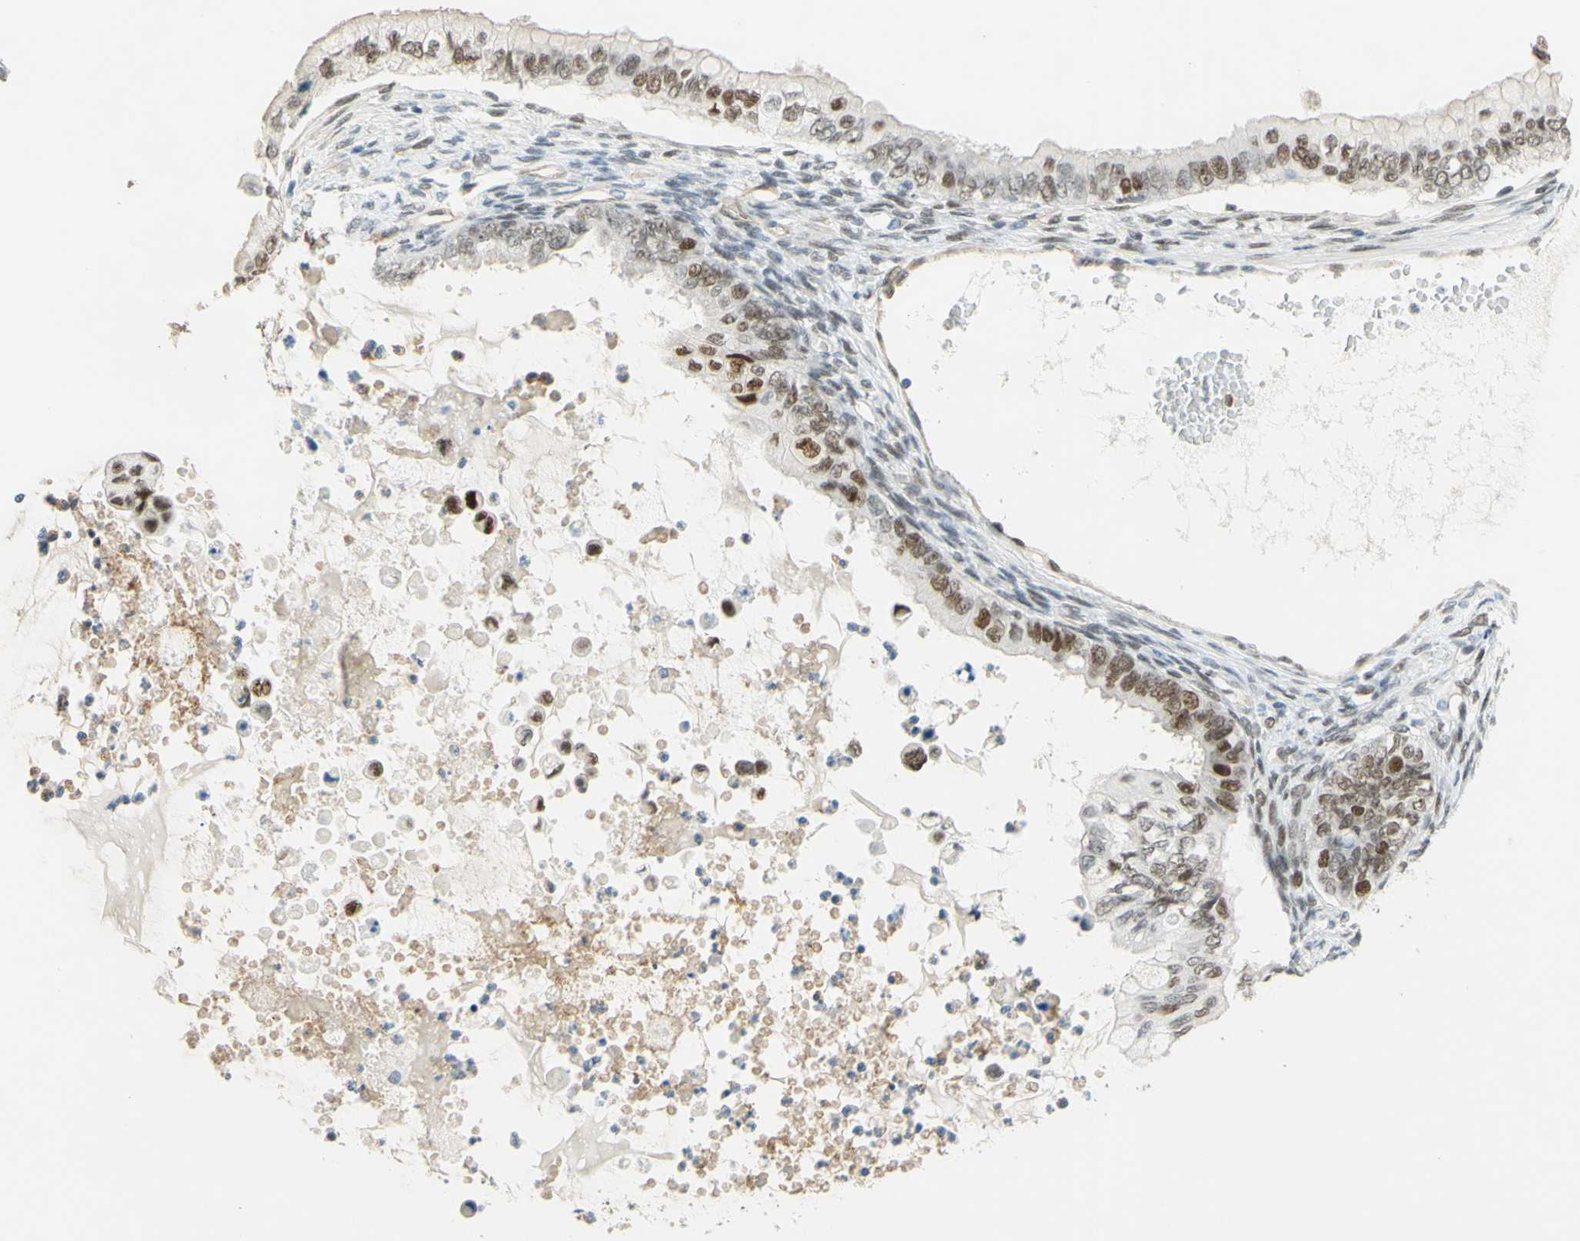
{"staining": {"intensity": "moderate", "quantity": ">75%", "location": "nuclear"}, "tissue": "ovarian cancer", "cell_type": "Tumor cells", "image_type": "cancer", "snomed": [{"axis": "morphology", "description": "Cystadenocarcinoma, mucinous, NOS"}, {"axis": "topography", "description": "Ovary"}], "caption": "Brown immunohistochemical staining in human ovarian mucinous cystadenocarcinoma reveals moderate nuclear positivity in approximately >75% of tumor cells. Using DAB (brown) and hematoxylin (blue) stains, captured at high magnification using brightfield microscopy.", "gene": "POLB", "patient": {"sex": "female", "age": 80}}